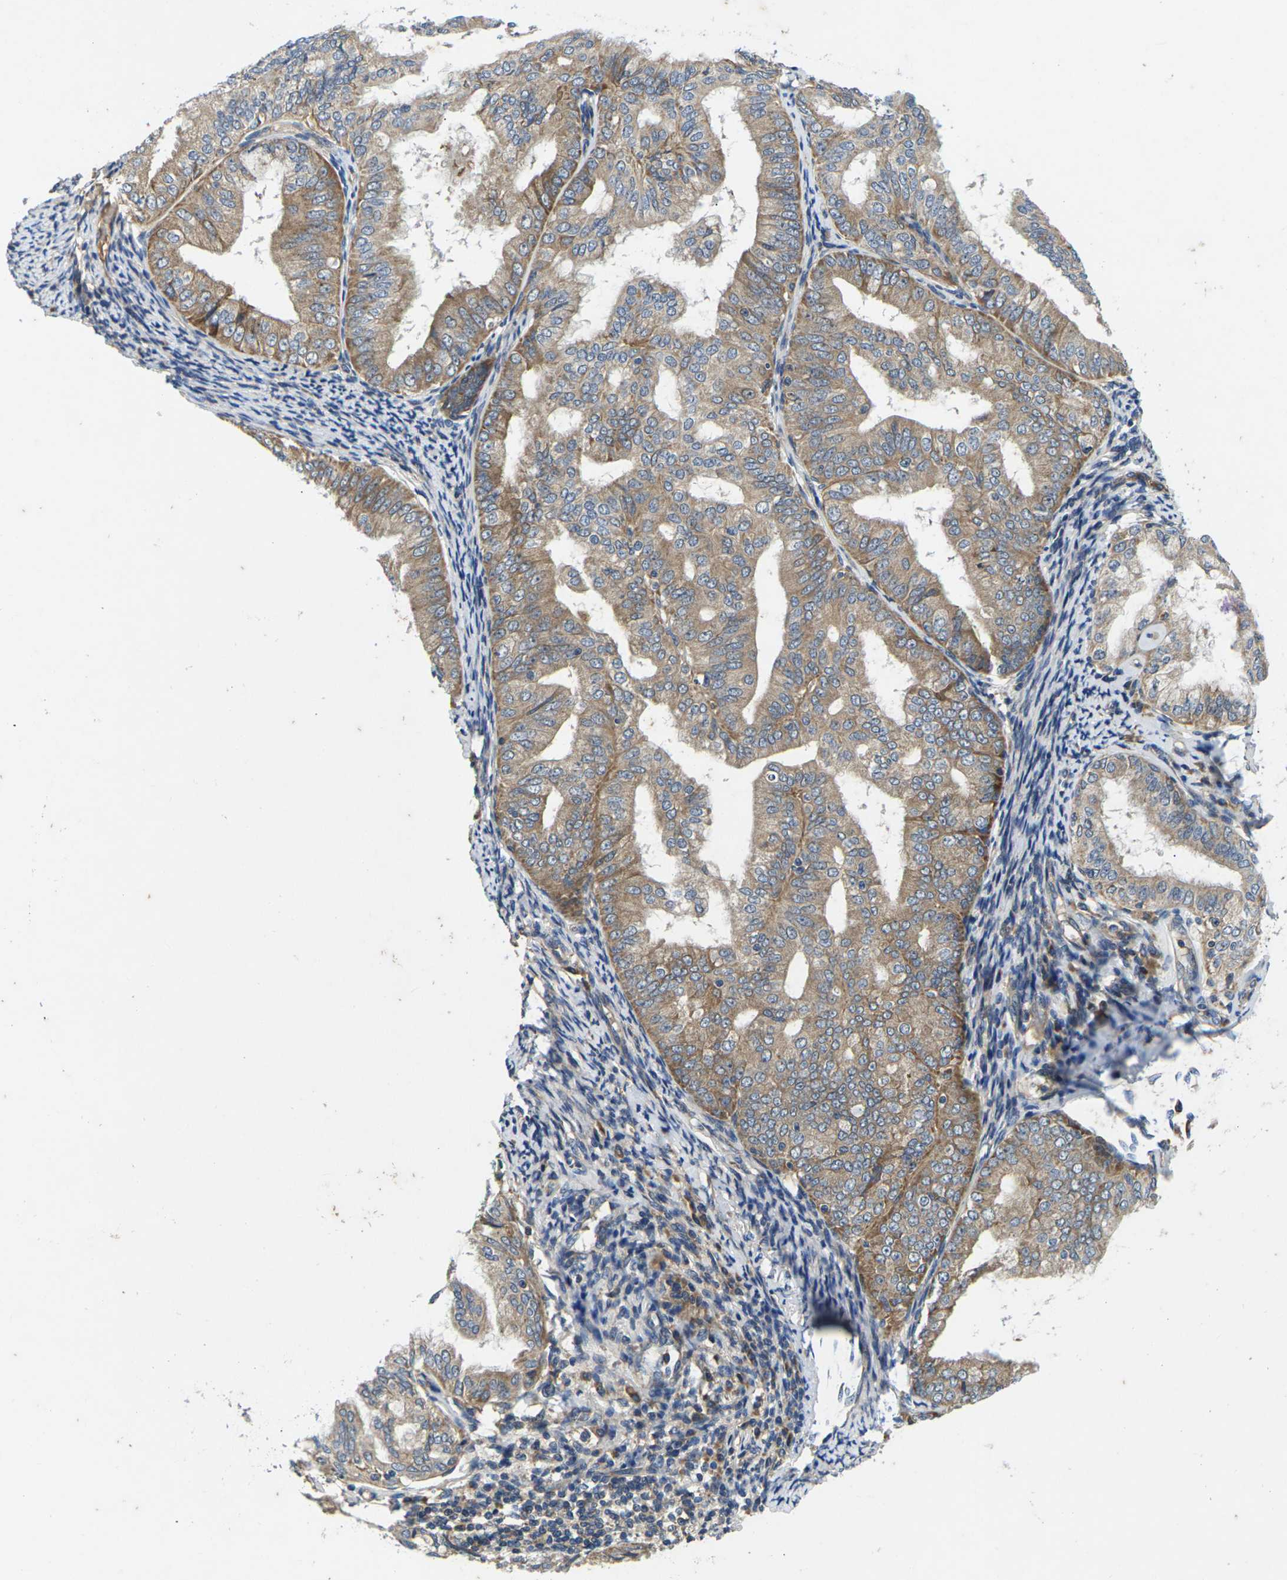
{"staining": {"intensity": "moderate", "quantity": ">75%", "location": "cytoplasmic/membranous"}, "tissue": "endometrial cancer", "cell_type": "Tumor cells", "image_type": "cancer", "snomed": [{"axis": "morphology", "description": "Adenocarcinoma, NOS"}, {"axis": "topography", "description": "Endometrium"}], "caption": "Protein staining of endometrial cancer (adenocarcinoma) tissue demonstrates moderate cytoplasmic/membranous staining in approximately >75% of tumor cells.", "gene": "KIF1B", "patient": {"sex": "female", "age": 63}}